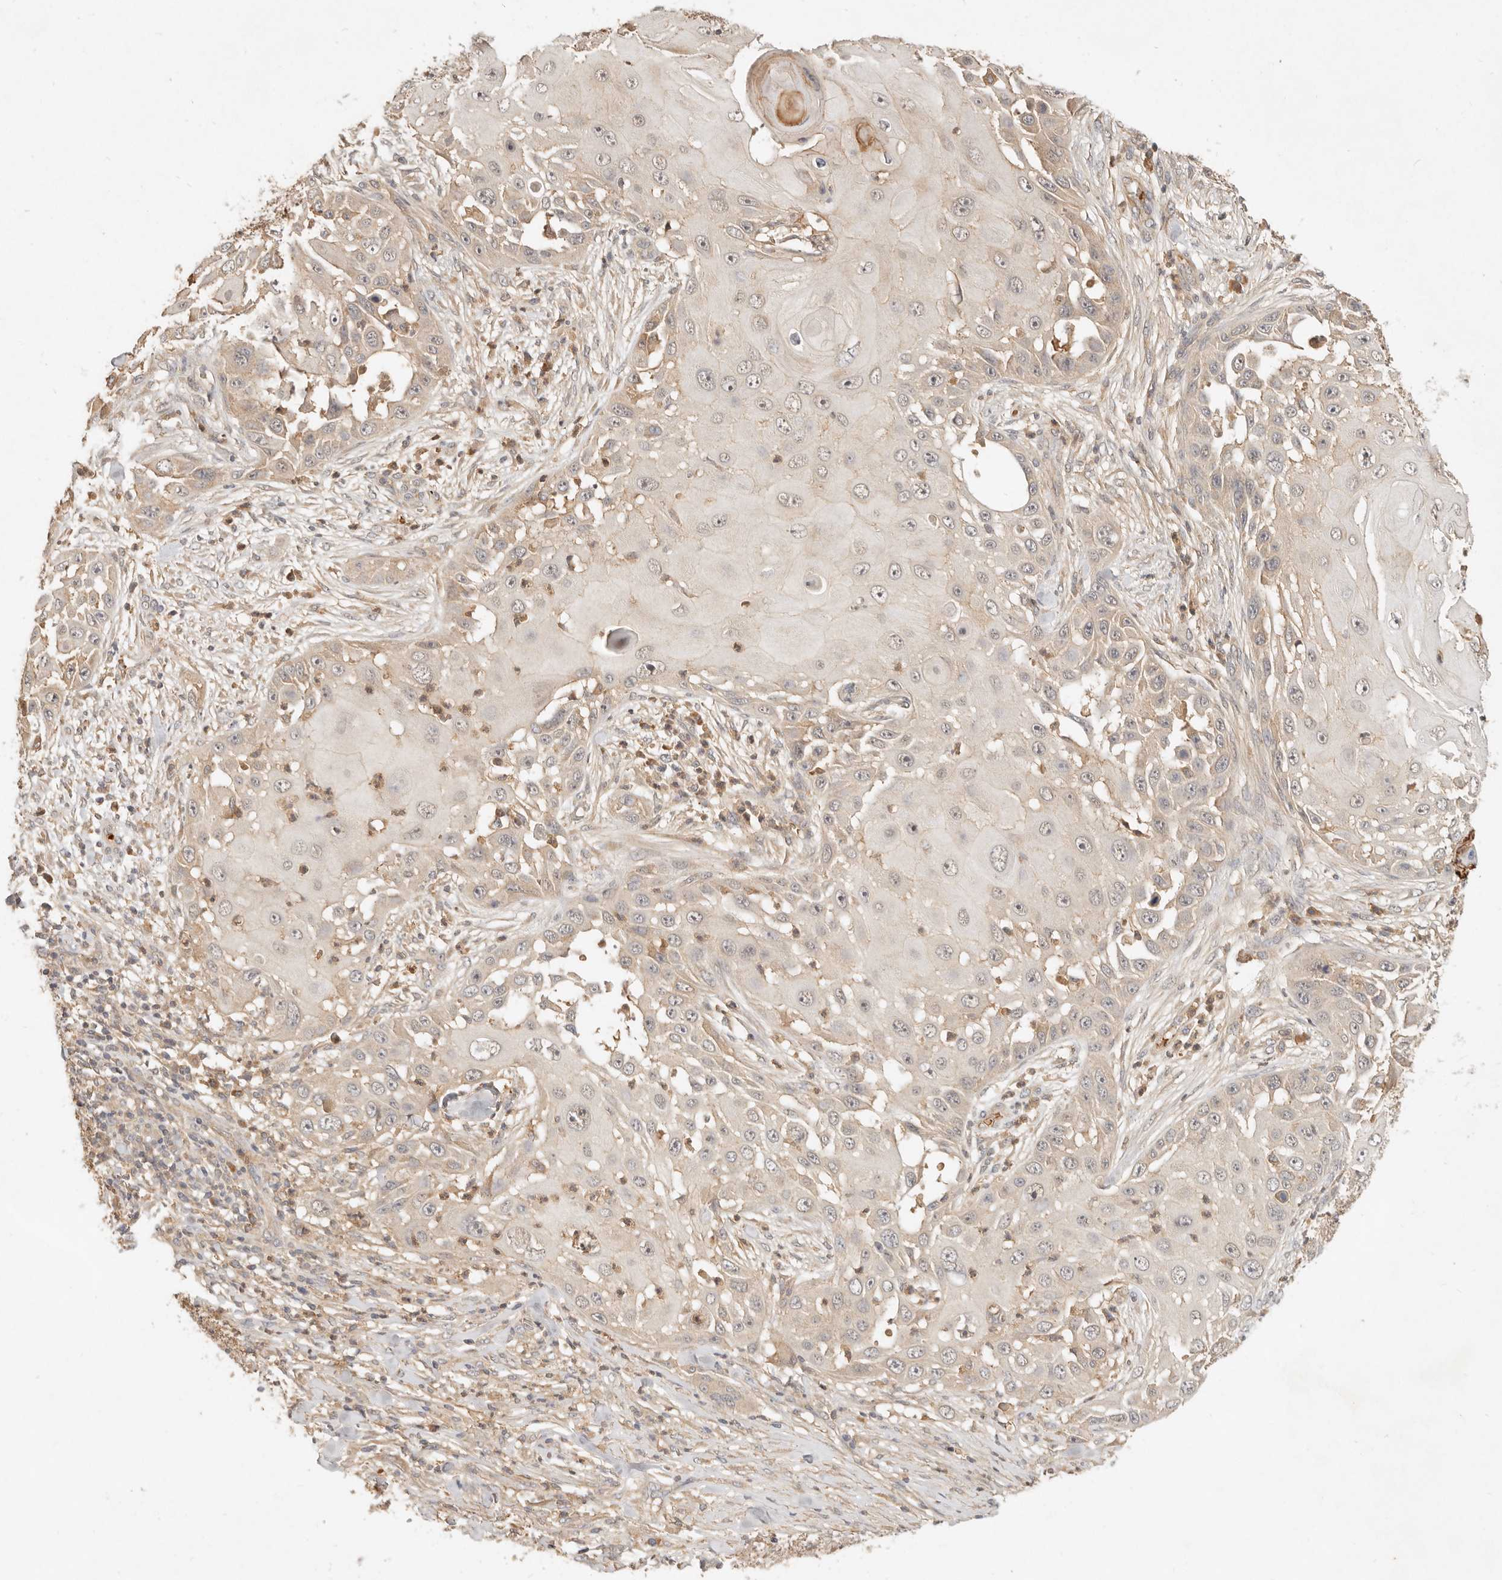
{"staining": {"intensity": "weak", "quantity": "<25%", "location": "cytoplasmic/membranous"}, "tissue": "skin cancer", "cell_type": "Tumor cells", "image_type": "cancer", "snomed": [{"axis": "morphology", "description": "Squamous cell carcinoma, NOS"}, {"axis": "topography", "description": "Skin"}], "caption": "There is no significant positivity in tumor cells of skin cancer (squamous cell carcinoma).", "gene": "FREM2", "patient": {"sex": "female", "age": 44}}